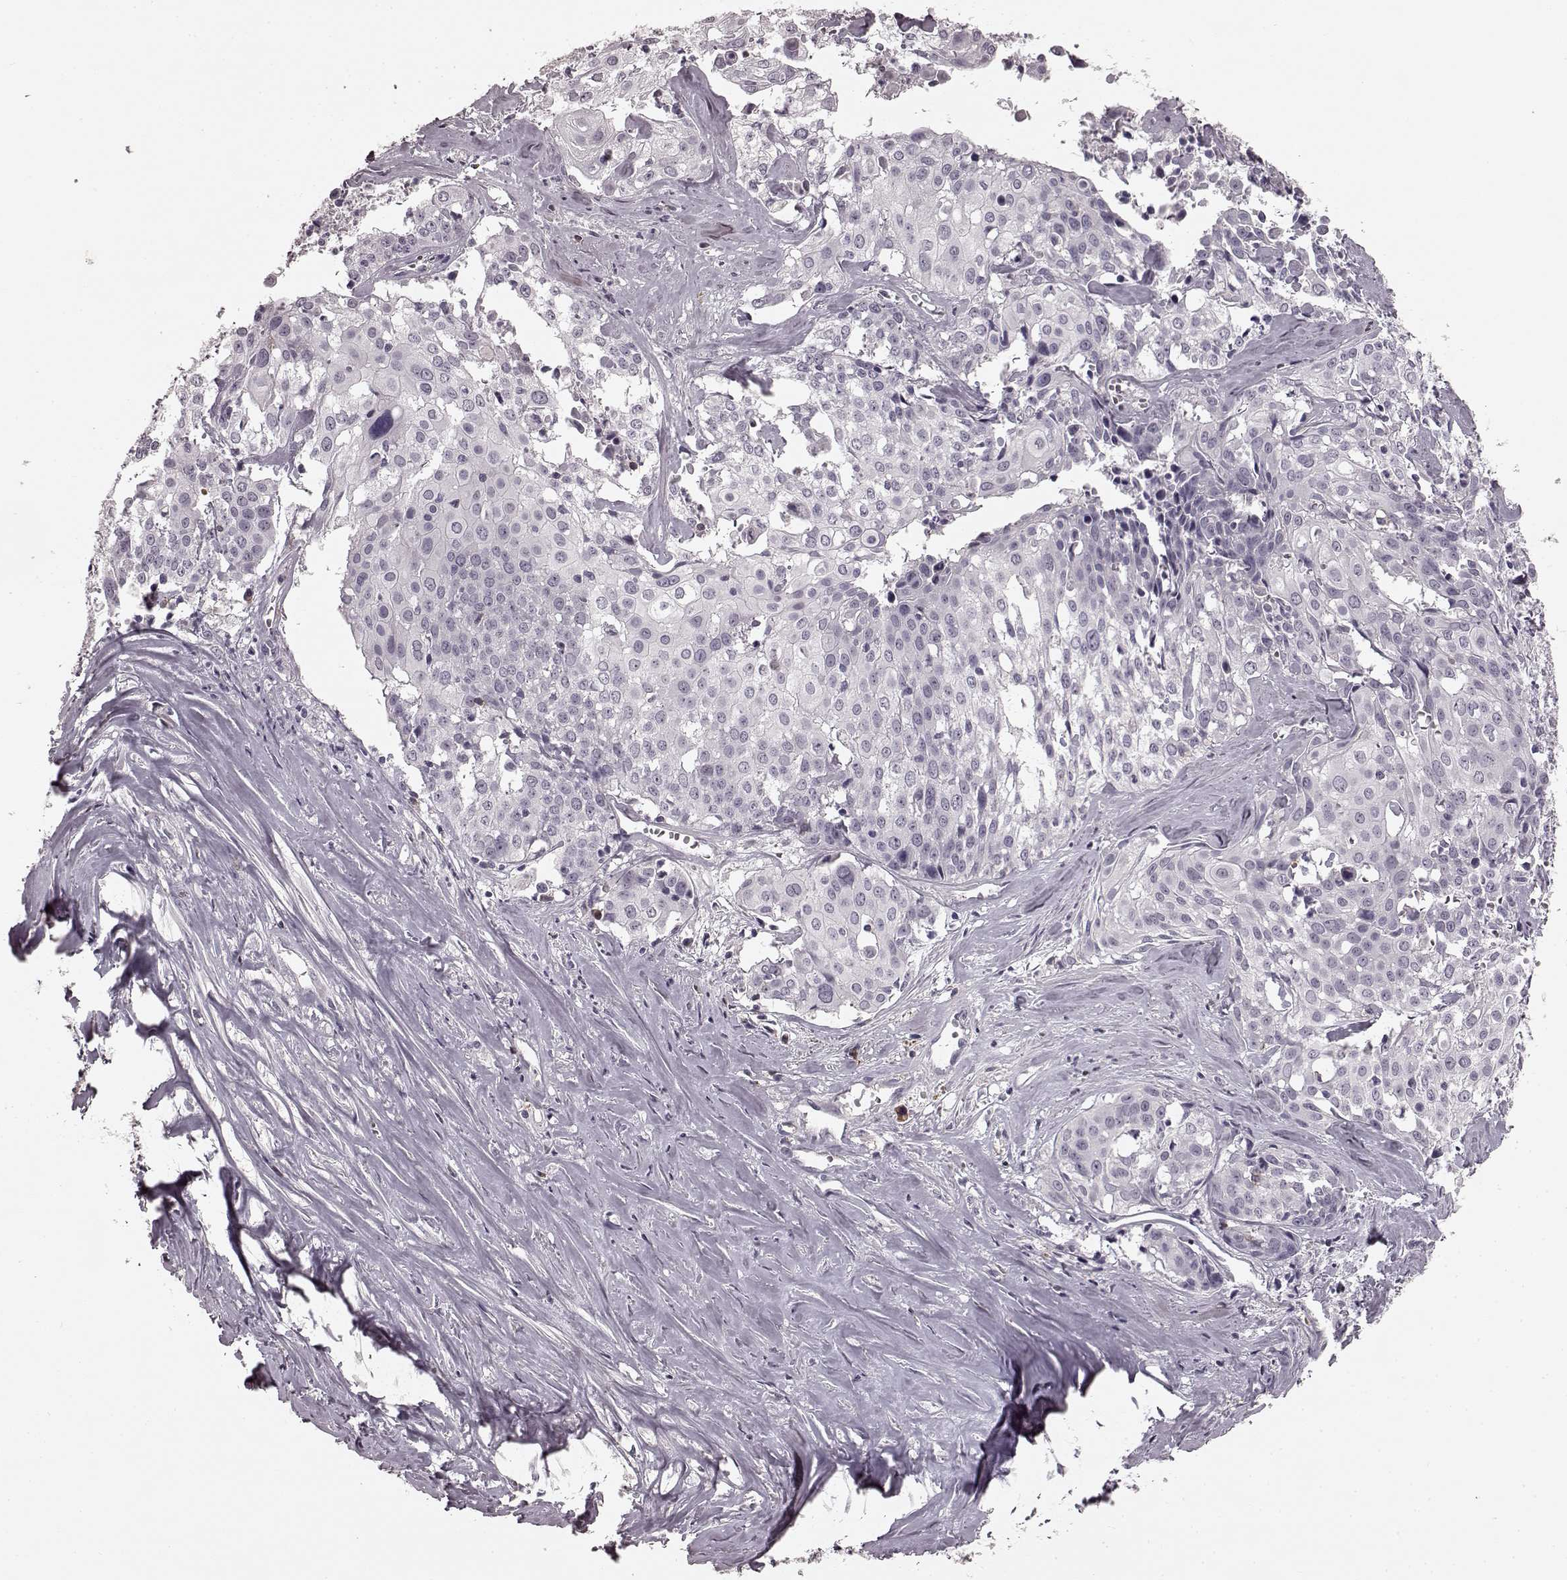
{"staining": {"intensity": "negative", "quantity": "none", "location": "none"}, "tissue": "cervical cancer", "cell_type": "Tumor cells", "image_type": "cancer", "snomed": [{"axis": "morphology", "description": "Squamous cell carcinoma, NOS"}, {"axis": "topography", "description": "Cervix"}], "caption": "A high-resolution histopathology image shows IHC staining of squamous cell carcinoma (cervical), which demonstrates no significant staining in tumor cells.", "gene": "CD28", "patient": {"sex": "female", "age": 39}}